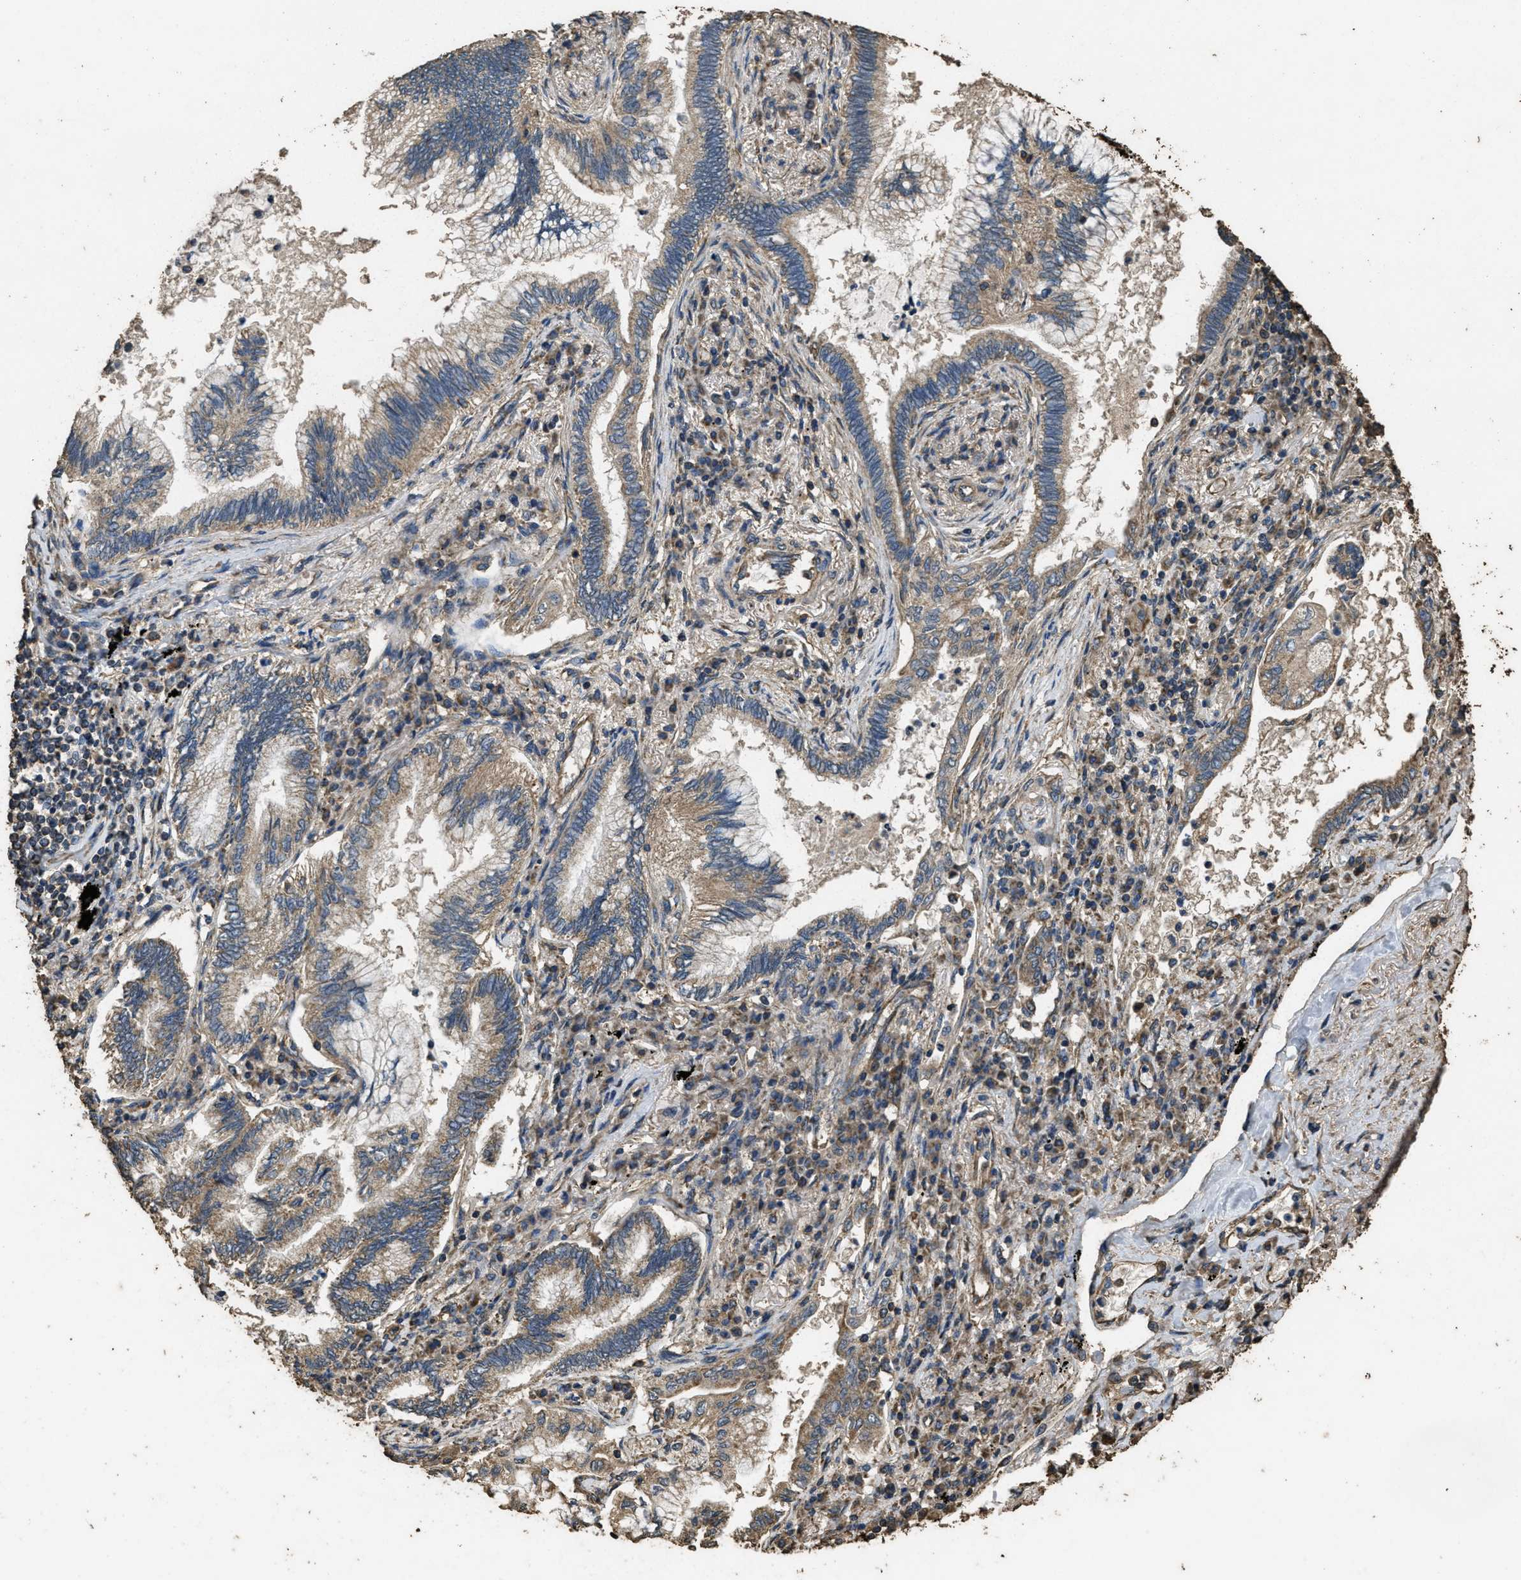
{"staining": {"intensity": "moderate", "quantity": ">75%", "location": "cytoplasmic/membranous"}, "tissue": "lung cancer", "cell_type": "Tumor cells", "image_type": "cancer", "snomed": [{"axis": "morphology", "description": "Normal tissue, NOS"}, {"axis": "morphology", "description": "Adenocarcinoma, NOS"}, {"axis": "topography", "description": "Bronchus"}, {"axis": "topography", "description": "Lung"}], "caption": "Lung cancer was stained to show a protein in brown. There is medium levels of moderate cytoplasmic/membranous staining in approximately >75% of tumor cells. The staining was performed using DAB, with brown indicating positive protein expression. Nuclei are stained blue with hematoxylin.", "gene": "CYRIA", "patient": {"sex": "female", "age": 70}}